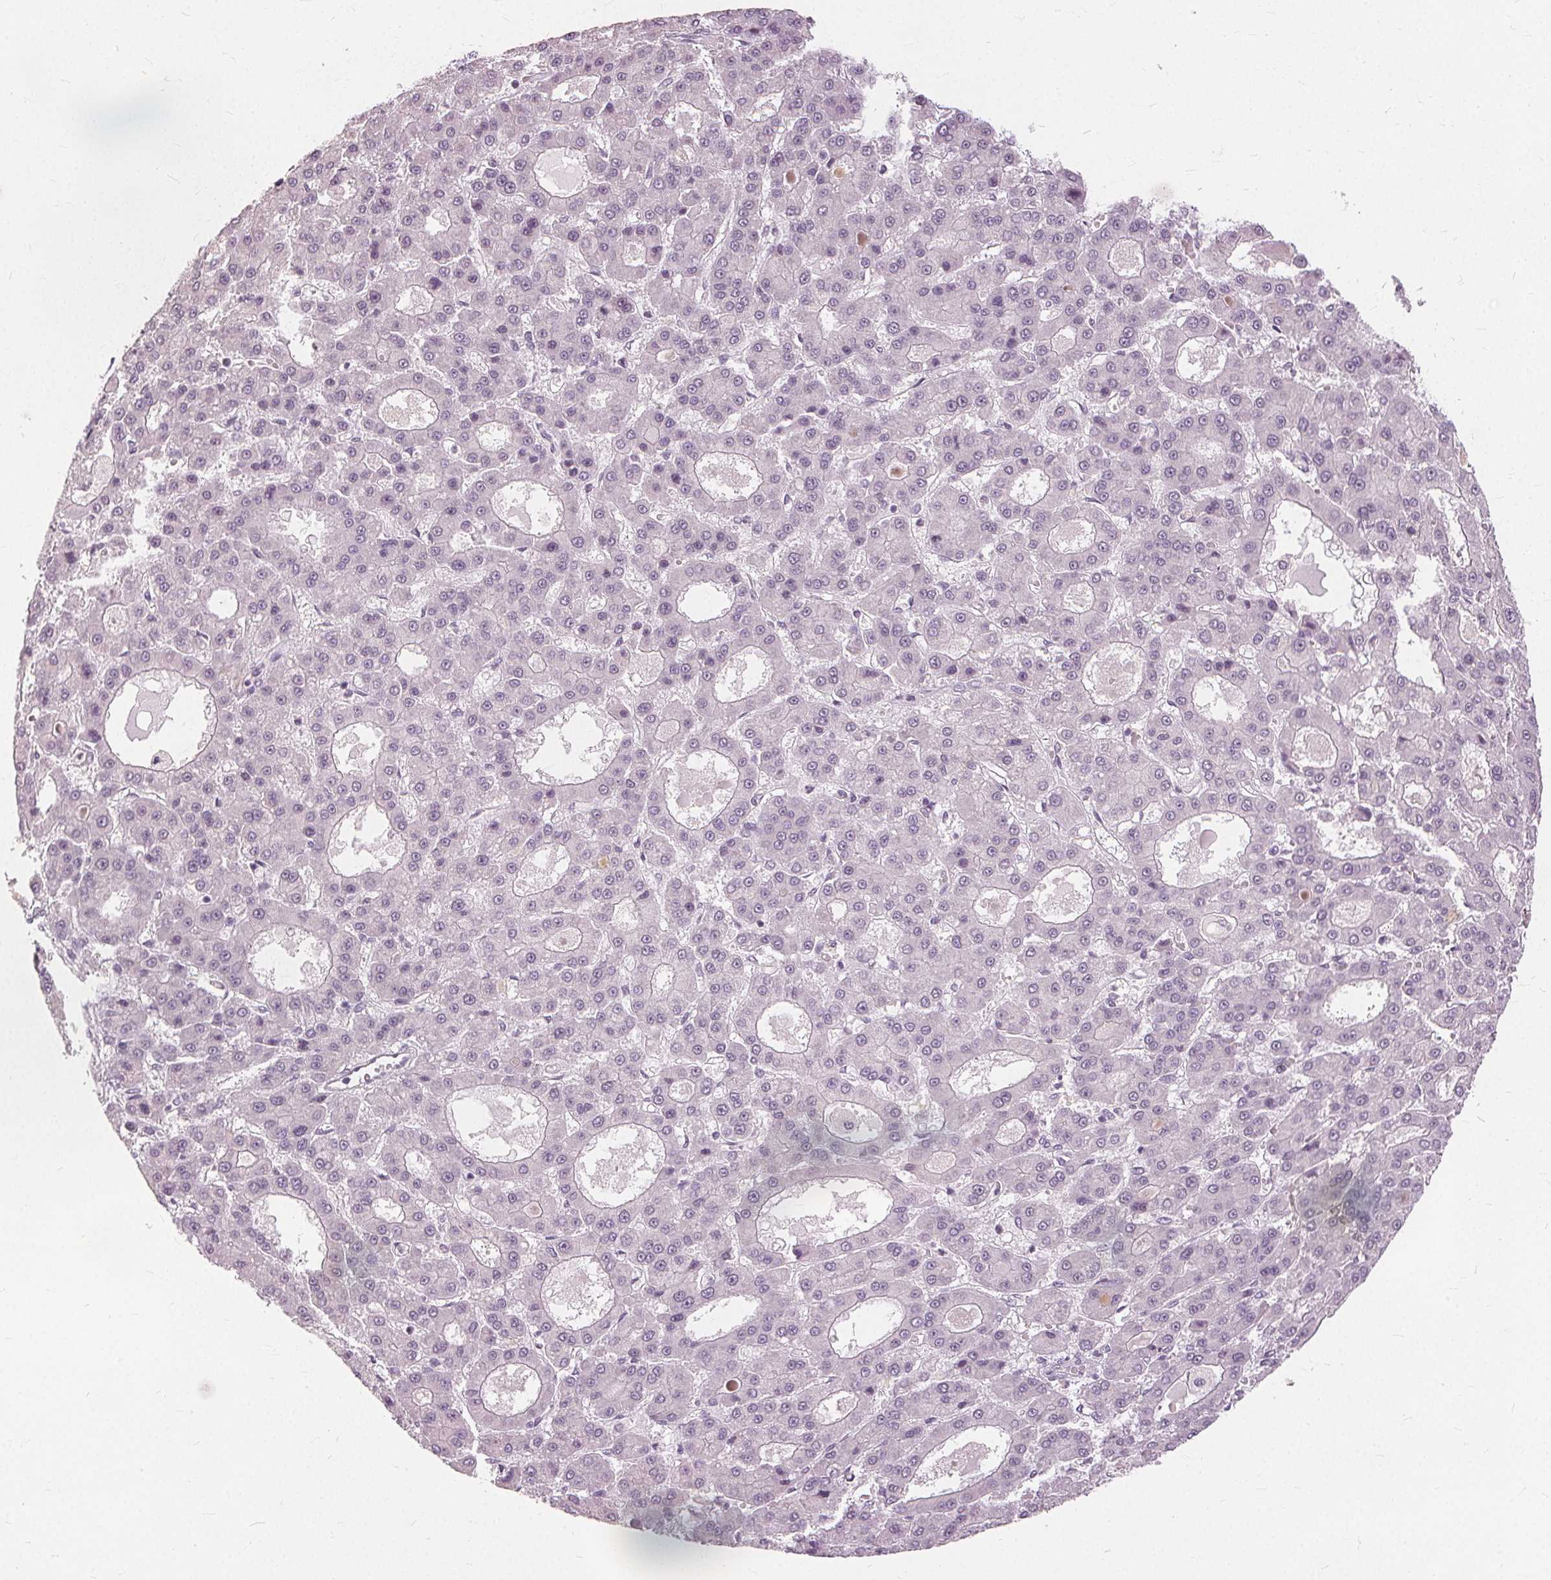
{"staining": {"intensity": "negative", "quantity": "none", "location": "none"}, "tissue": "liver cancer", "cell_type": "Tumor cells", "image_type": "cancer", "snomed": [{"axis": "morphology", "description": "Carcinoma, Hepatocellular, NOS"}, {"axis": "topography", "description": "Liver"}], "caption": "High power microscopy photomicrograph of an immunohistochemistry photomicrograph of liver hepatocellular carcinoma, revealing no significant positivity in tumor cells.", "gene": "SFTPD", "patient": {"sex": "male", "age": 70}}